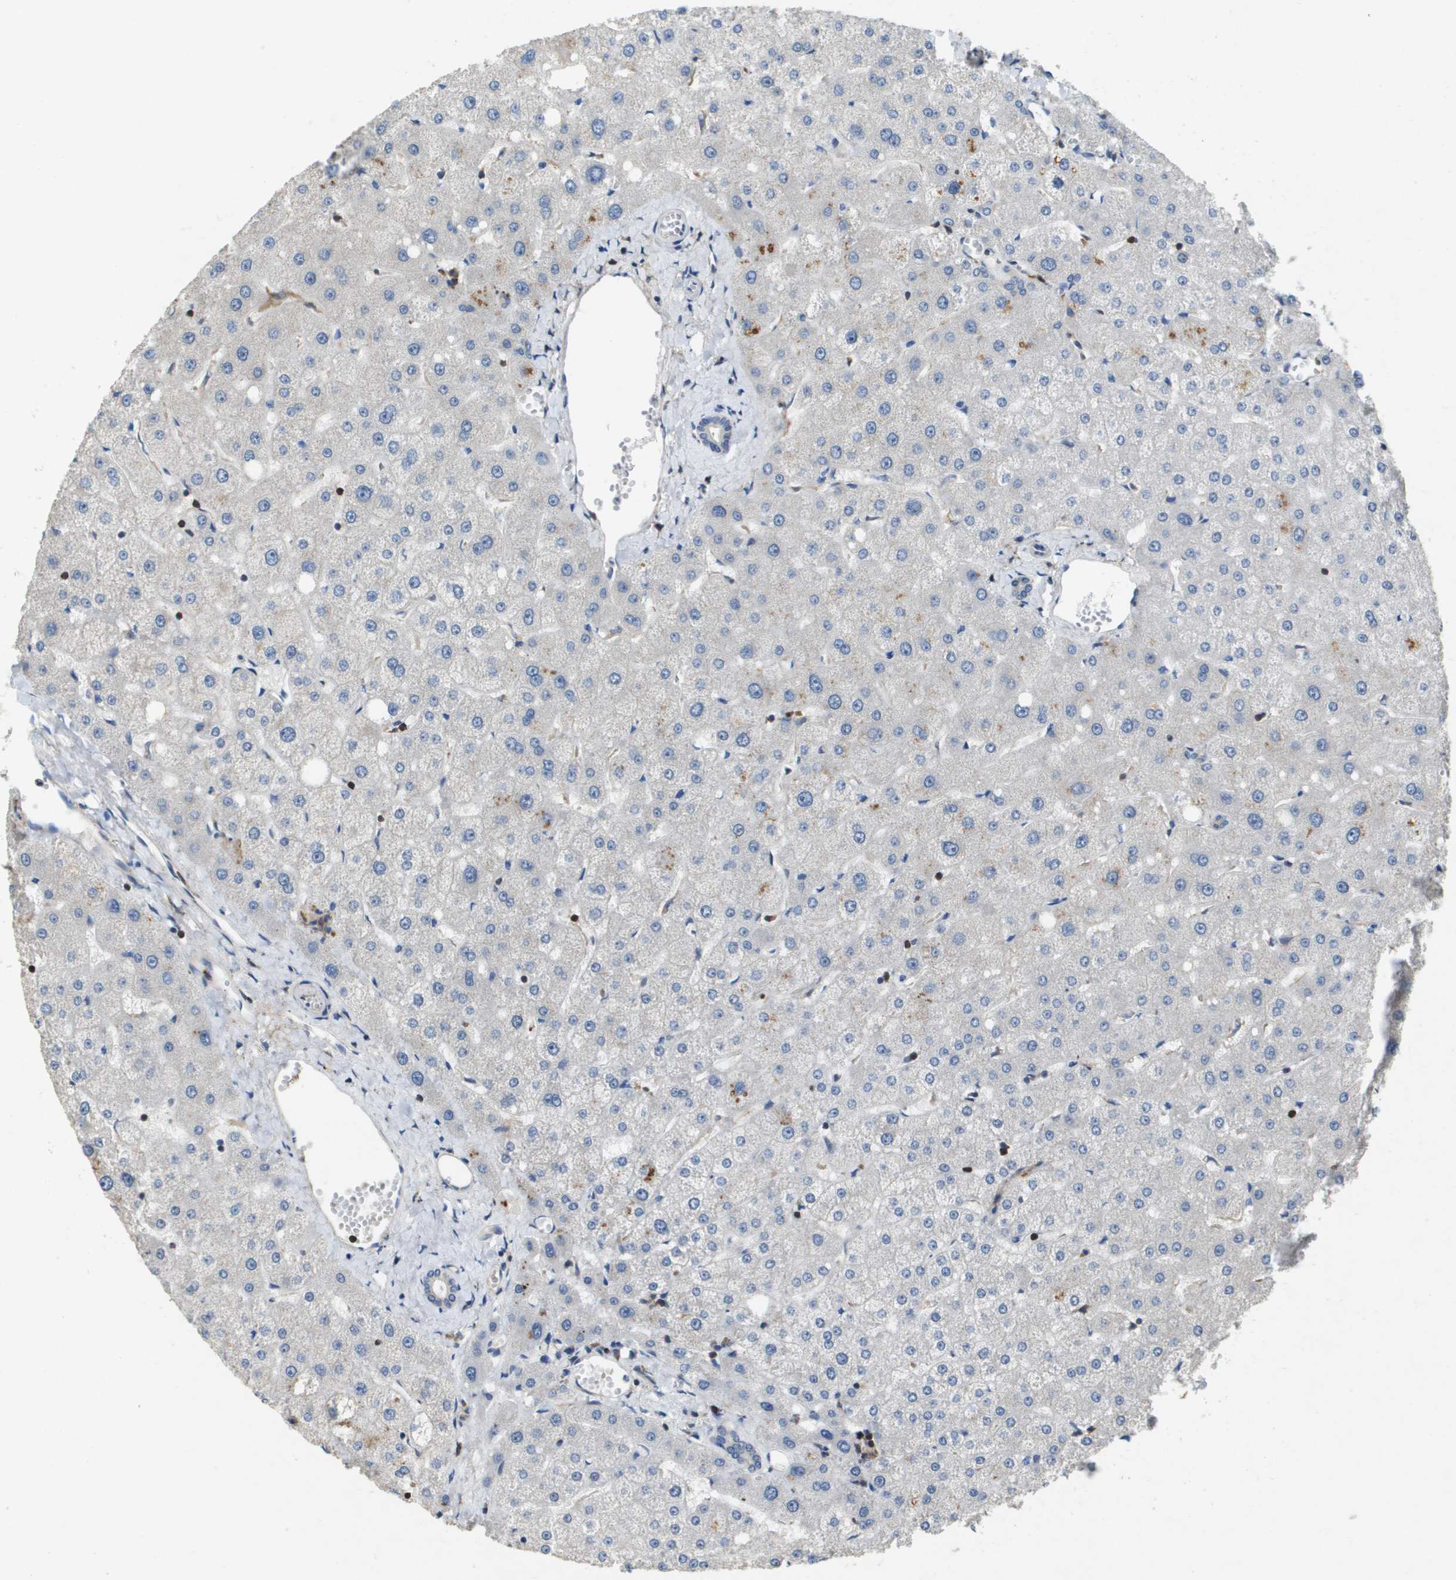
{"staining": {"intensity": "negative", "quantity": "none", "location": "none"}, "tissue": "liver", "cell_type": "Cholangiocytes", "image_type": "normal", "snomed": [{"axis": "morphology", "description": "Normal tissue, NOS"}, {"axis": "topography", "description": "Liver"}], "caption": "The micrograph exhibits no staining of cholangiocytes in unremarkable liver.", "gene": "SCN4B", "patient": {"sex": "male", "age": 73}}